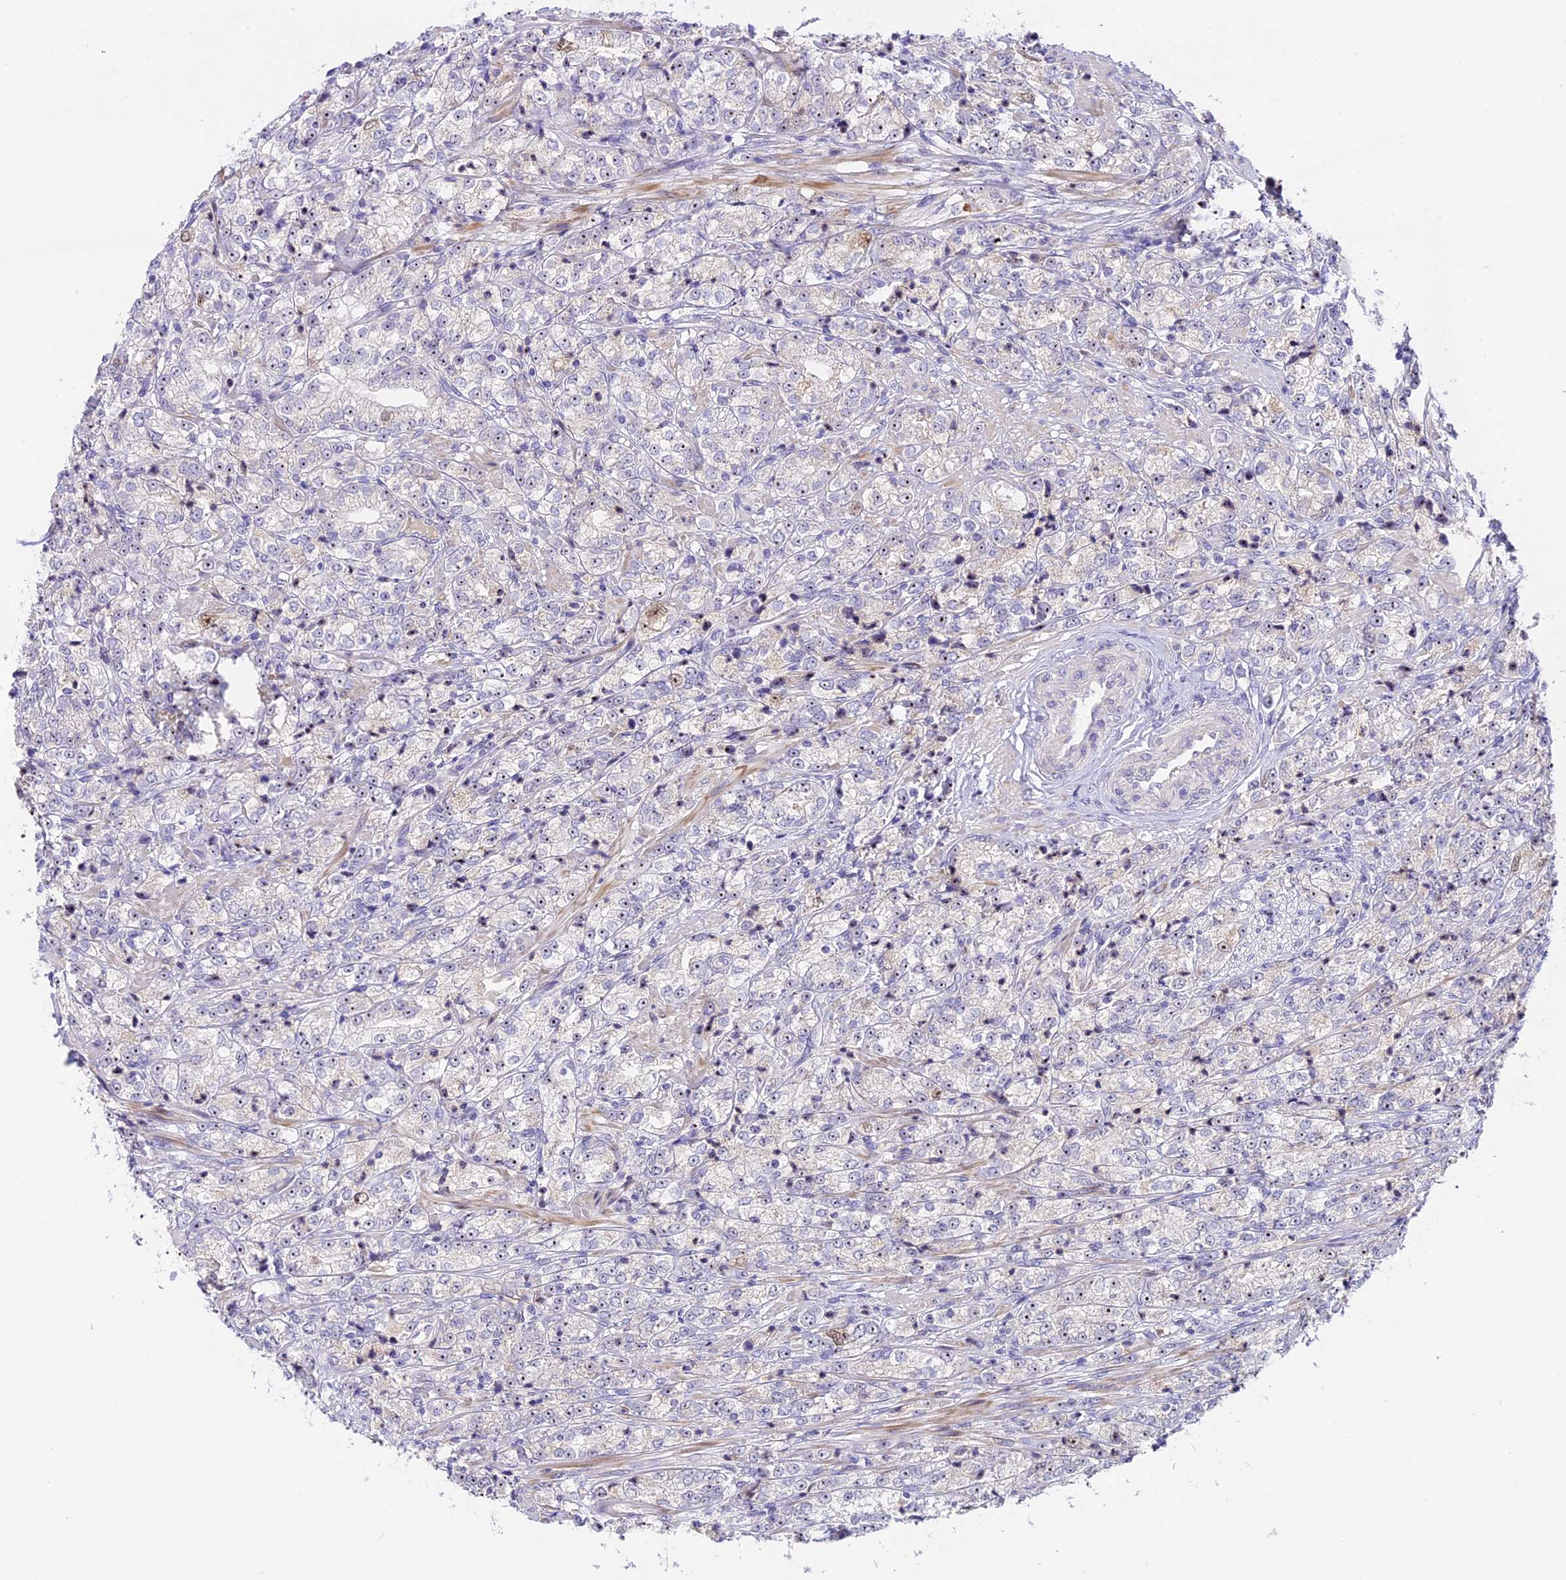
{"staining": {"intensity": "moderate", "quantity": "25%-75%", "location": "nuclear"}, "tissue": "prostate cancer", "cell_type": "Tumor cells", "image_type": "cancer", "snomed": [{"axis": "morphology", "description": "Adenocarcinoma, High grade"}, {"axis": "topography", "description": "Prostate"}], "caption": "Prostate high-grade adenocarcinoma was stained to show a protein in brown. There is medium levels of moderate nuclear expression in approximately 25%-75% of tumor cells.", "gene": "RAD51", "patient": {"sex": "male", "age": 69}}